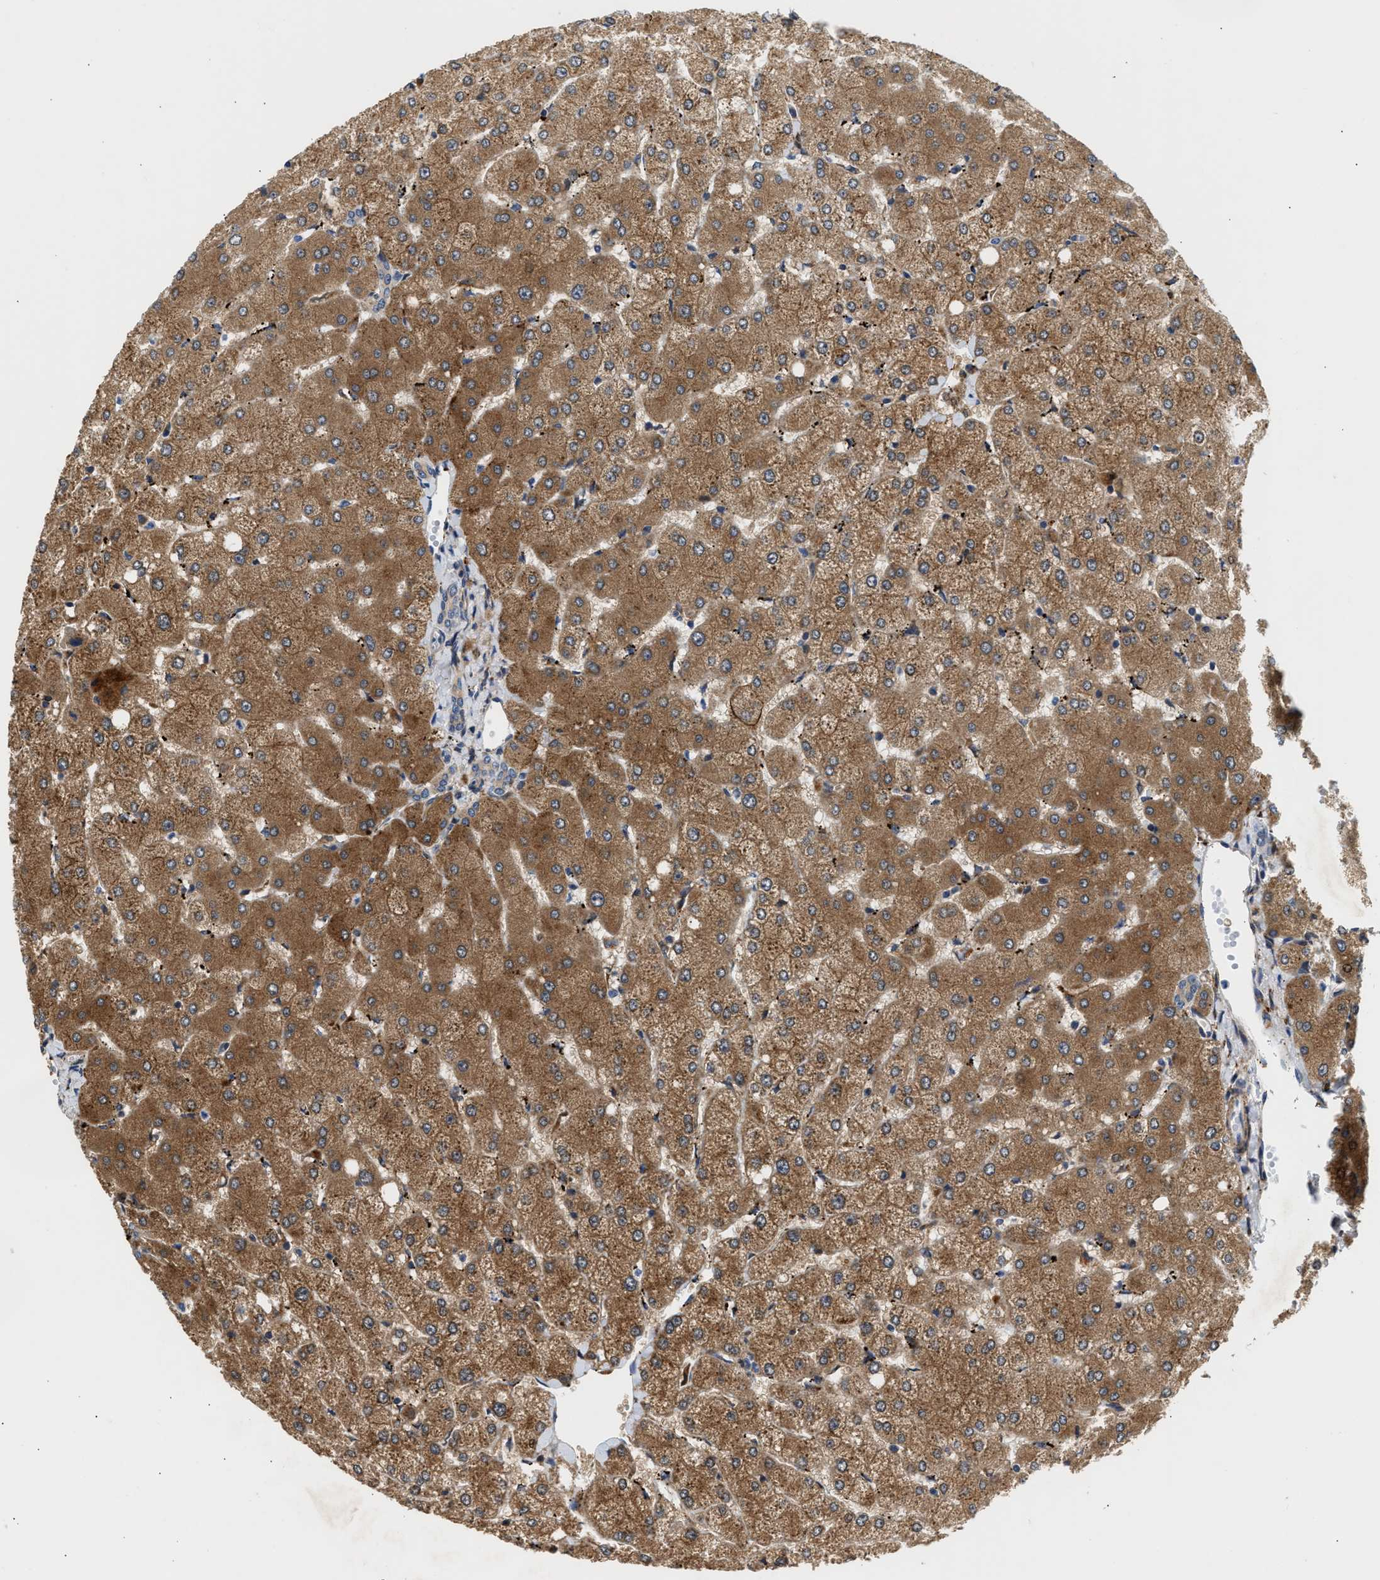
{"staining": {"intensity": "weak", "quantity": ">75%", "location": "cytoplasmic/membranous"}, "tissue": "liver", "cell_type": "Cholangiocytes", "image_type": "normal", "snomed": [{"axis": "morphology", "description": "Normal tissue, NOS"}, {"axis": "topography", "description": "Liver"}], "caption": "Immunohistochemistry staining of unremarkable liver, which reveals low levels of weak cytoplasmic/membranous staining in approximately >75% of cholangiocytes indicating weak cytoplasmic/membranous protein positivity. The staining was performed using DAB (brown) for protein detection and nuclei were counterstained in hematoxylin (blue).", "gene": "AMZ1", "patient": {"sex": "female", "age": 54}}